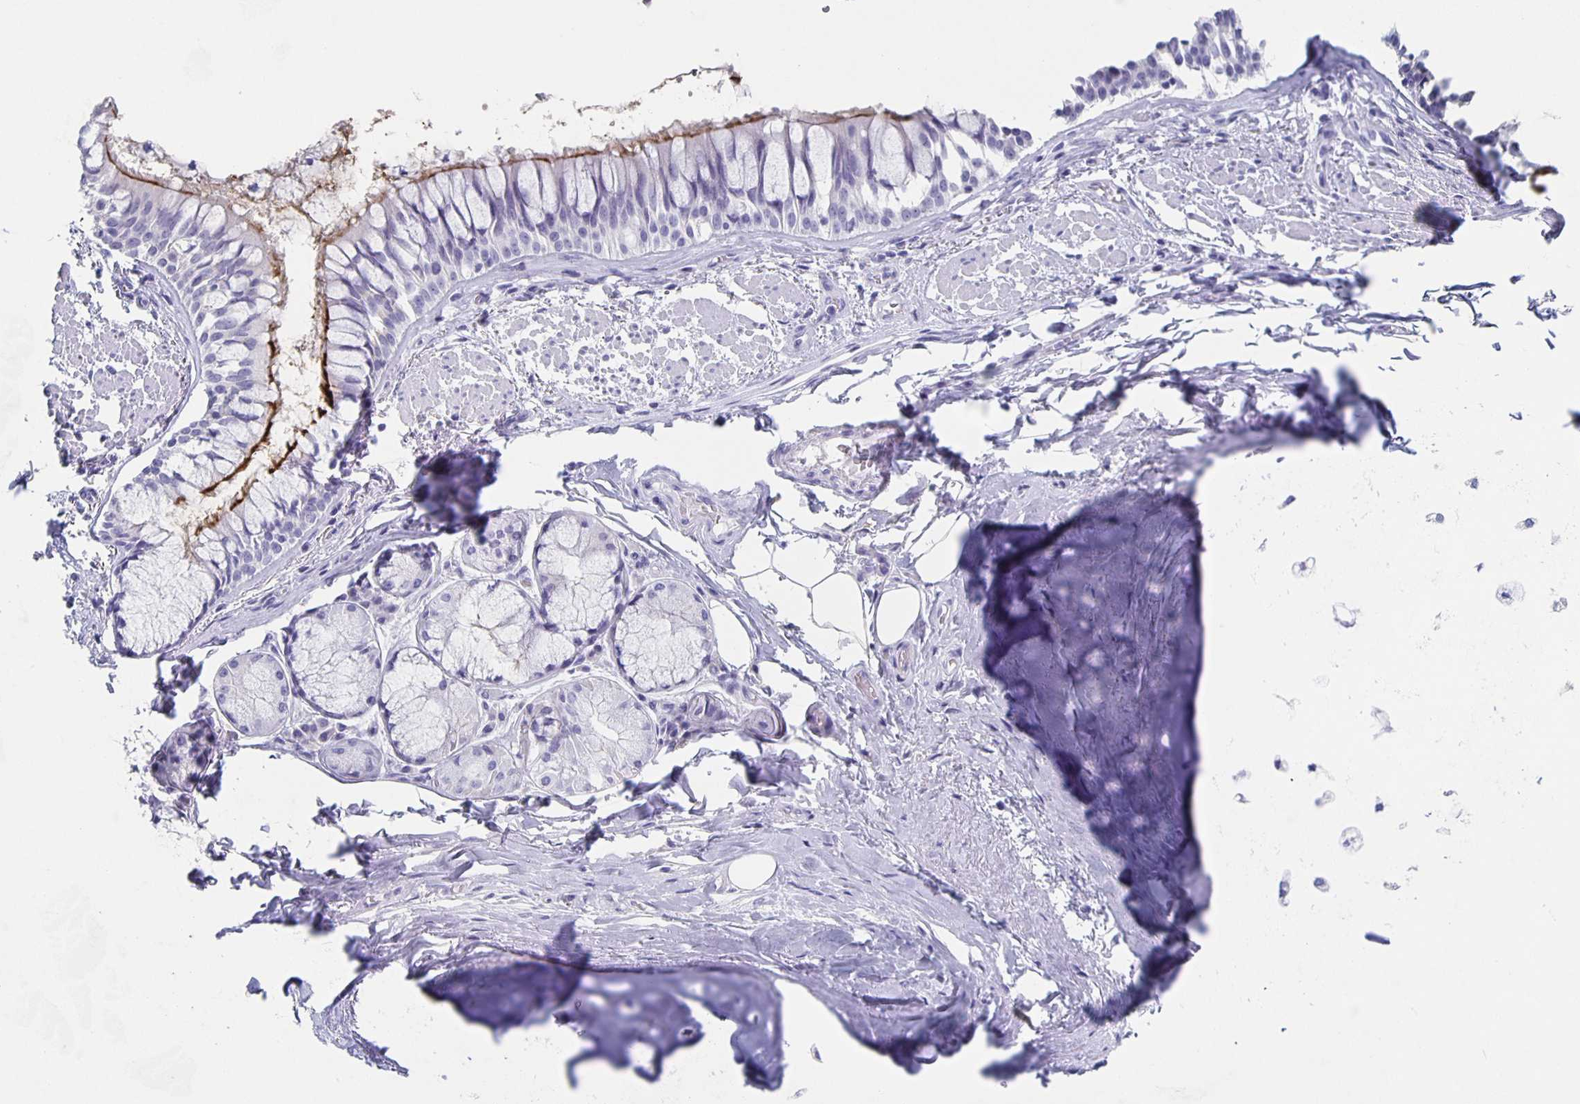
{"staining": {"intensity": "negative", "quantity": "none", "location": "none"}, "tissue": "adipose tissue", "cell_type": "Adipocytes", "image_type": "normal", "snomed": [{"axis": "morphology", "description": "Normal tissue, NOS"}, {"axis": "topography", "description": "Cartilage tissue"}, {"axis": "topography", "description": "Bronchus"}], "caption": "DAB (3,3'-diaminobenzidine) immunohistochemical staining of unremarkable human adipose tissue reveals no significant expression in adipocytes.", "gene": "SLC34A2", "patient": {"sex": "male", "age": 64}}